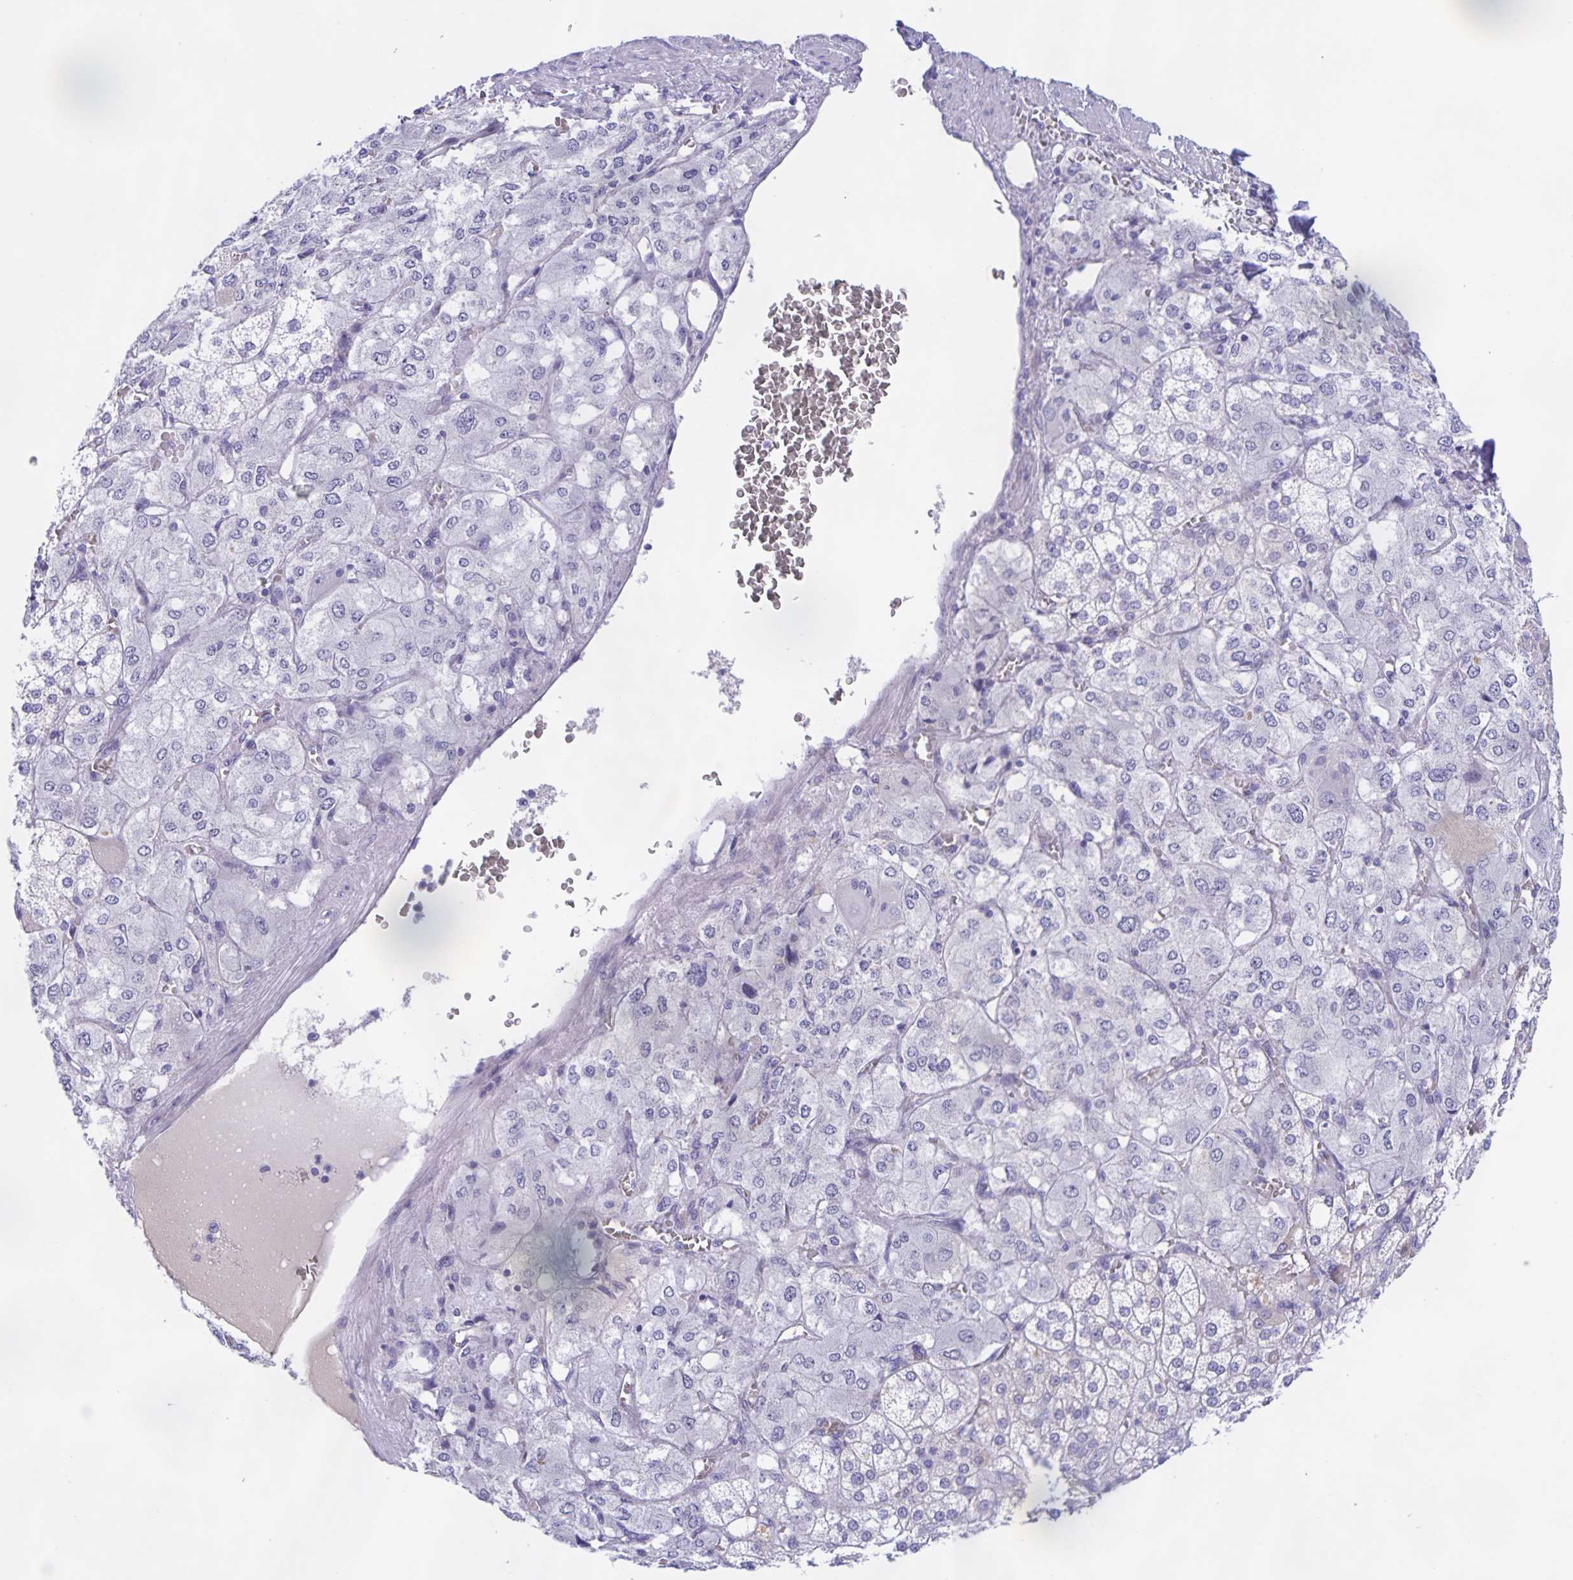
{"staining": {"intensity": "weak", "quantity": "<25%", "location": "cytoplasmic/membranous"}, "tissue": "adrenal gland", "cell_type": "Glandular cells", "image_type": "normal", "snomed": [{"axis": "morphology", "description": "Normal tissue, NOS"}, {"axis": "topography", "description": "Adrenal gland"}], "caption": "Immunohistochemistry image of benign human adrenal gland stained for a protein (brown), which shows no positivity in glandular cells. The staining is performed using DAB (3,3'-diaminobenzidine) brown chromogen with nuclei counter-stained in using hematoxylin.", "gene": "CATSPER4", "patient": {"sex": "female", "age": 60}}